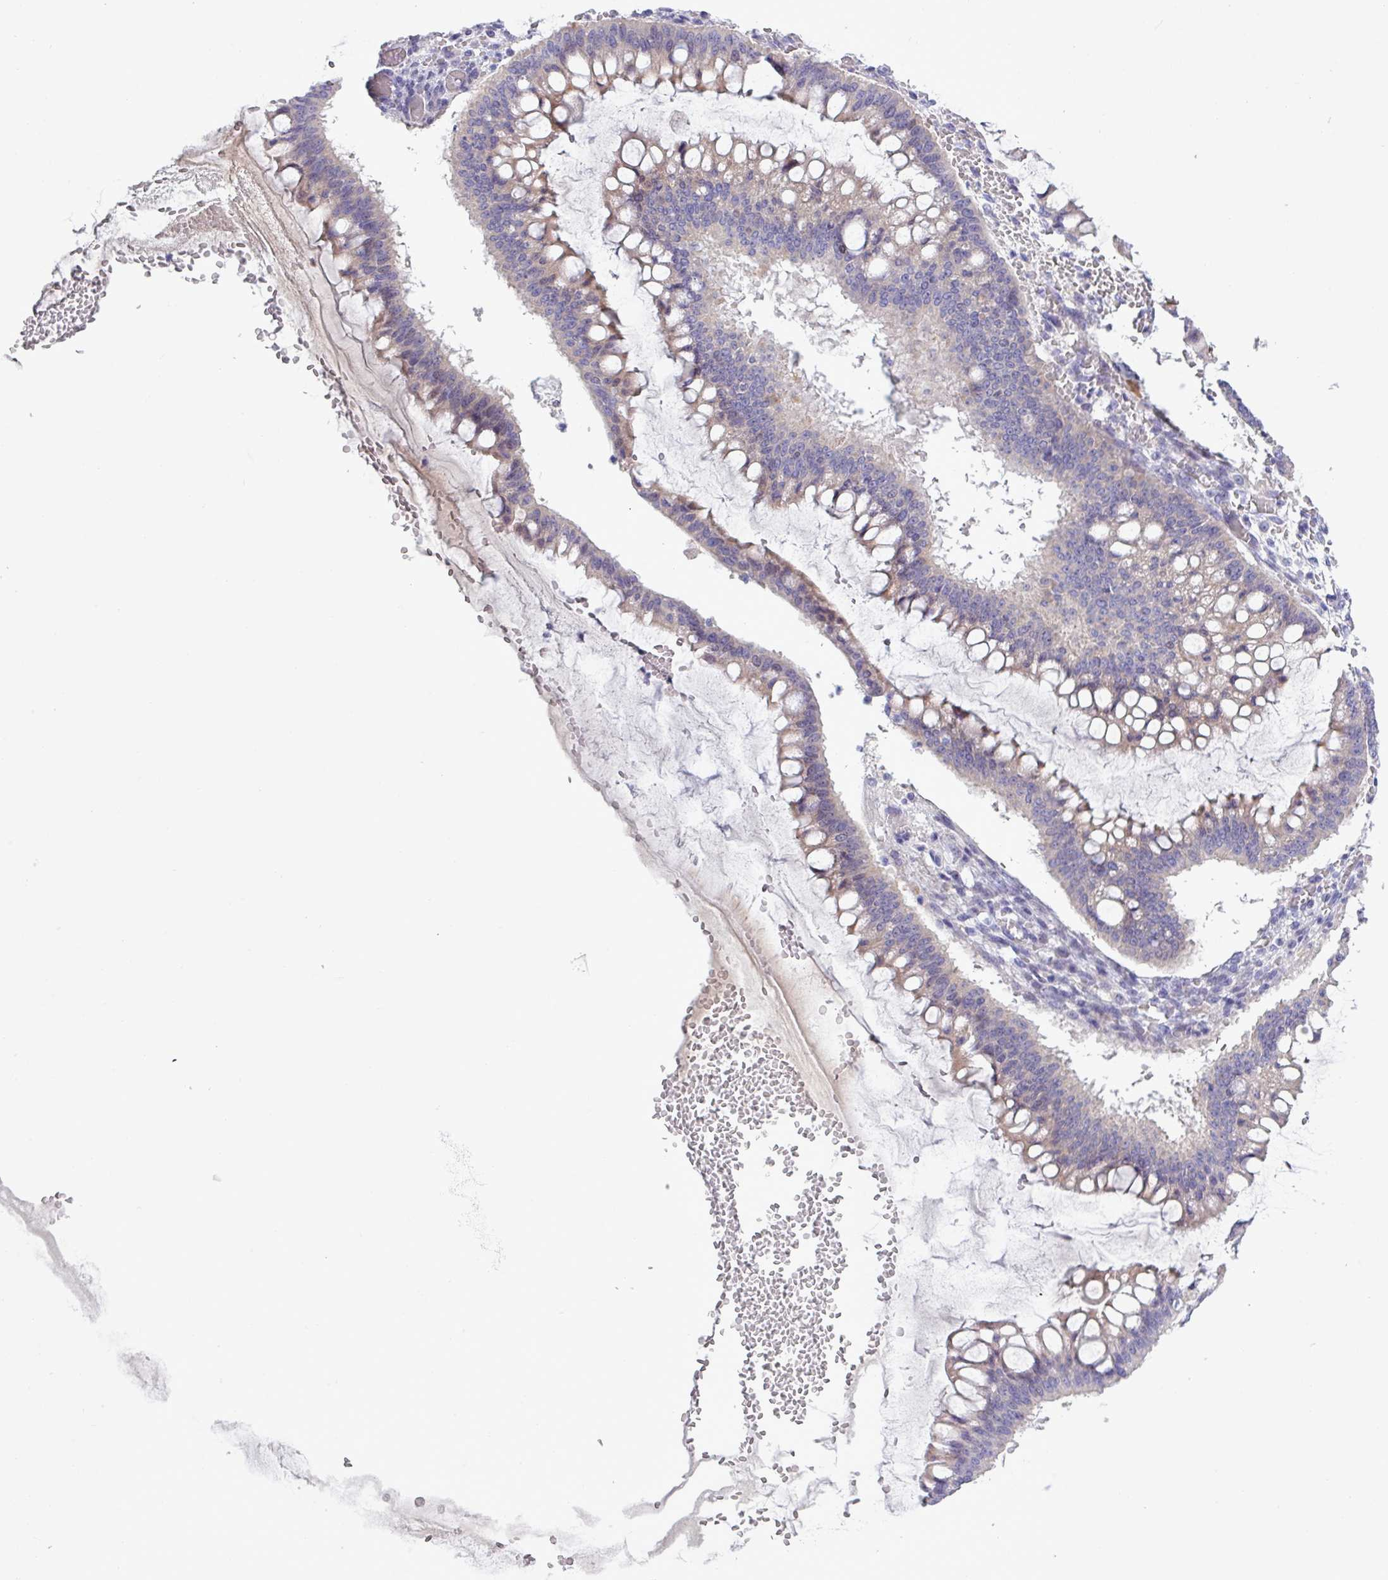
{"staining": {"intensity": "weak", "quantity": "<25%", "location": "cytoplasmic/membranous"}, "tissue": "ovarian cancer", "cell_type": "Tumor cells", "image_type": "cancer", "snomed": [{"axis": "morphology", "description": "Cystadenocarcinoma, mucinous, NOS"}, {"axis": "topography", "description": "Ovary"}], "caption": "DAB immunohistochemical staining of human ovarian cancer shows no significant expression in tumor cells.", "gene": "TNFSF12", "patient": {"sex": "female", "age": 73}}